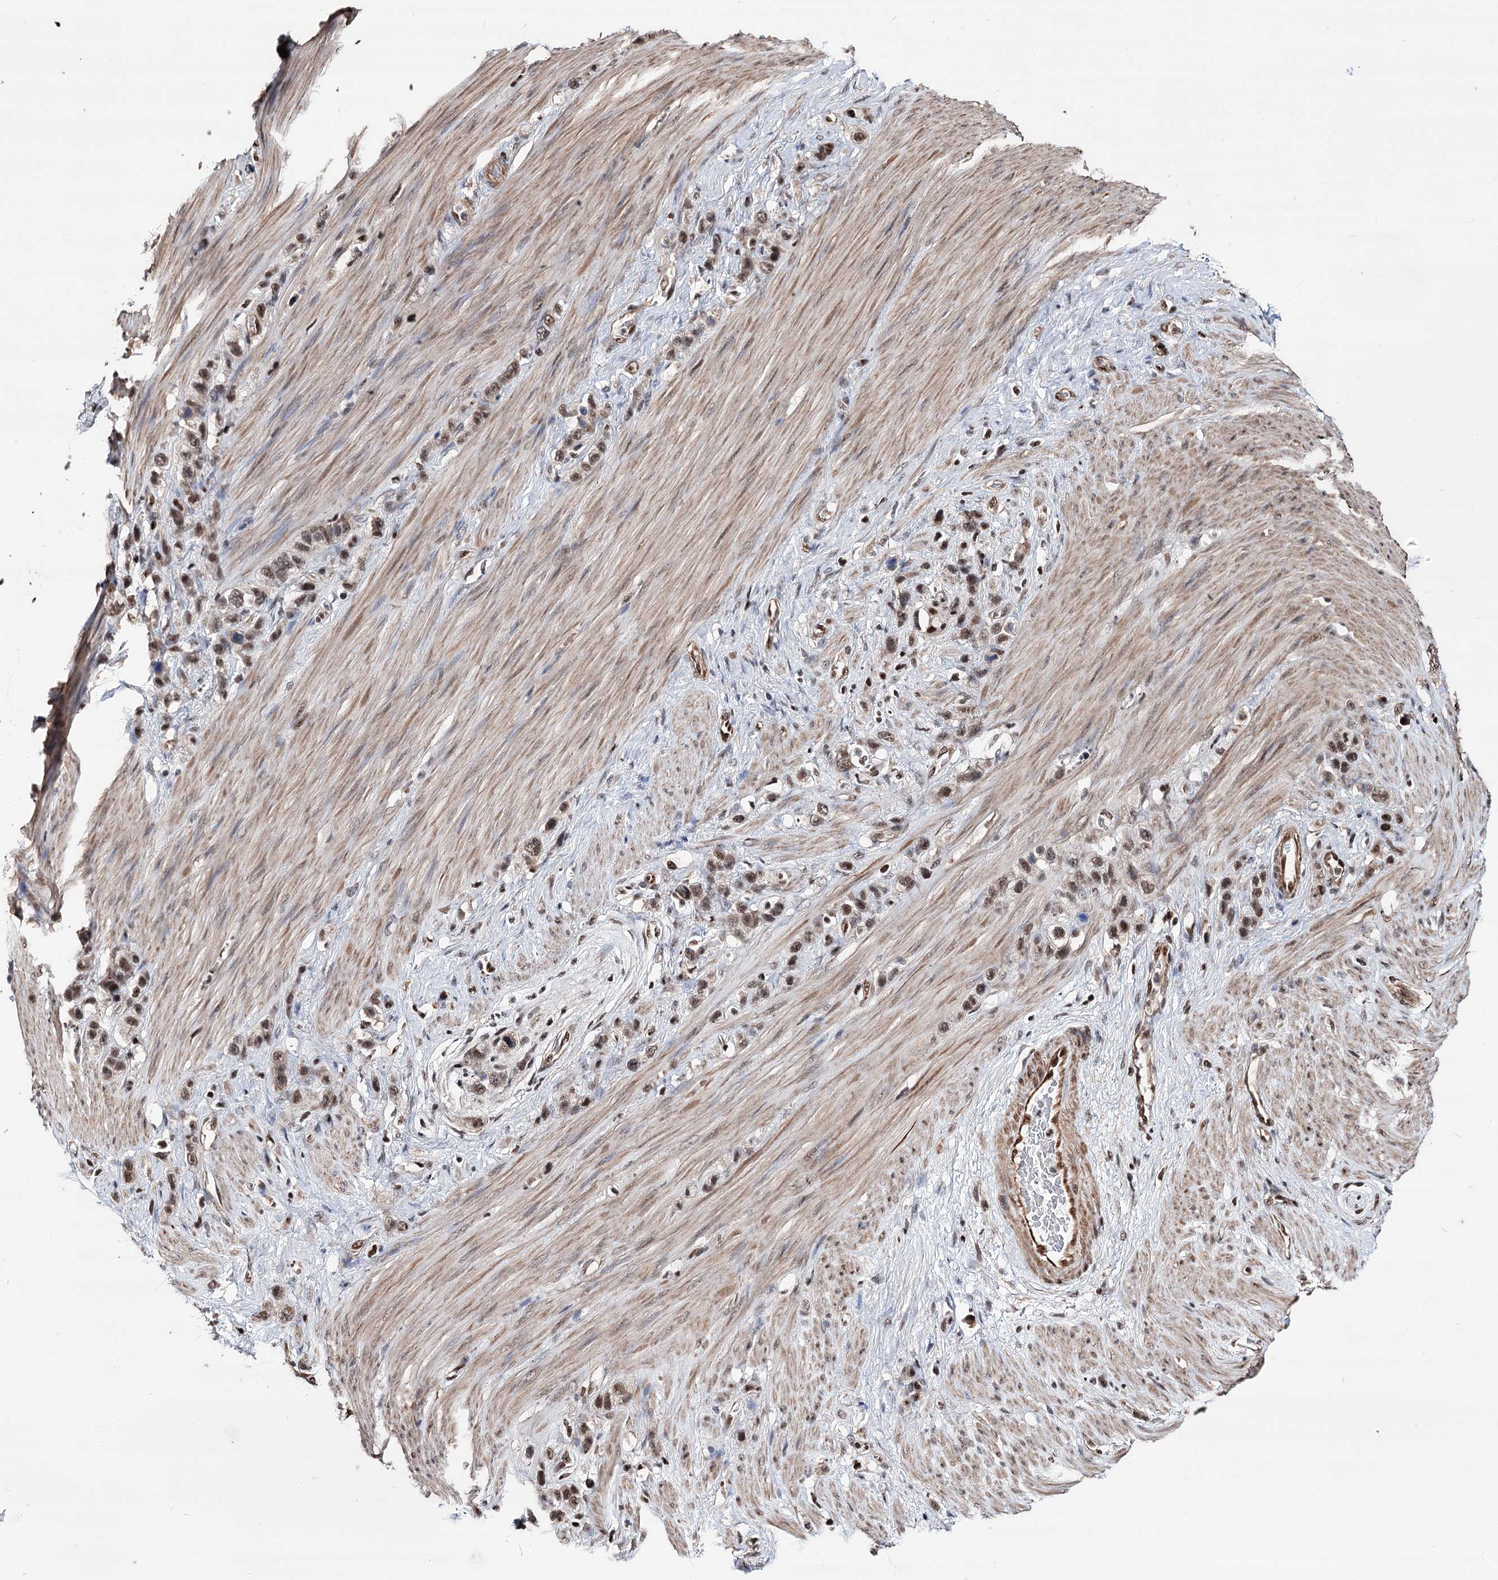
{"staining": {"intensity": "moderate", "quantity": ">75%", "location": "nuclear"}, "tissue": "stomach cancer", "cell_type": "Tumor cells", "image_type": "cancer", "snomed": [{"axis": "morphology", "description": "Adenocarcinoma, NOS"}, {"axis": "morphology", "description": "Adenocarcinoma, High grade"}, {"axis": "topography", "description": "Stomach, upper"}, {"axis": "topography", "description": "Stomach, lower"}], "caption": "This histopathology image exhibits stomach cancer stained with immunohistochemistry (IHC) to label a protein in brown. The nuclear of tumor cells show moderate positivity for the protein. Nuclei are counter-stained blue.", "gene": "CHMP7", "patient": {"sex": "female", "age": 65}}